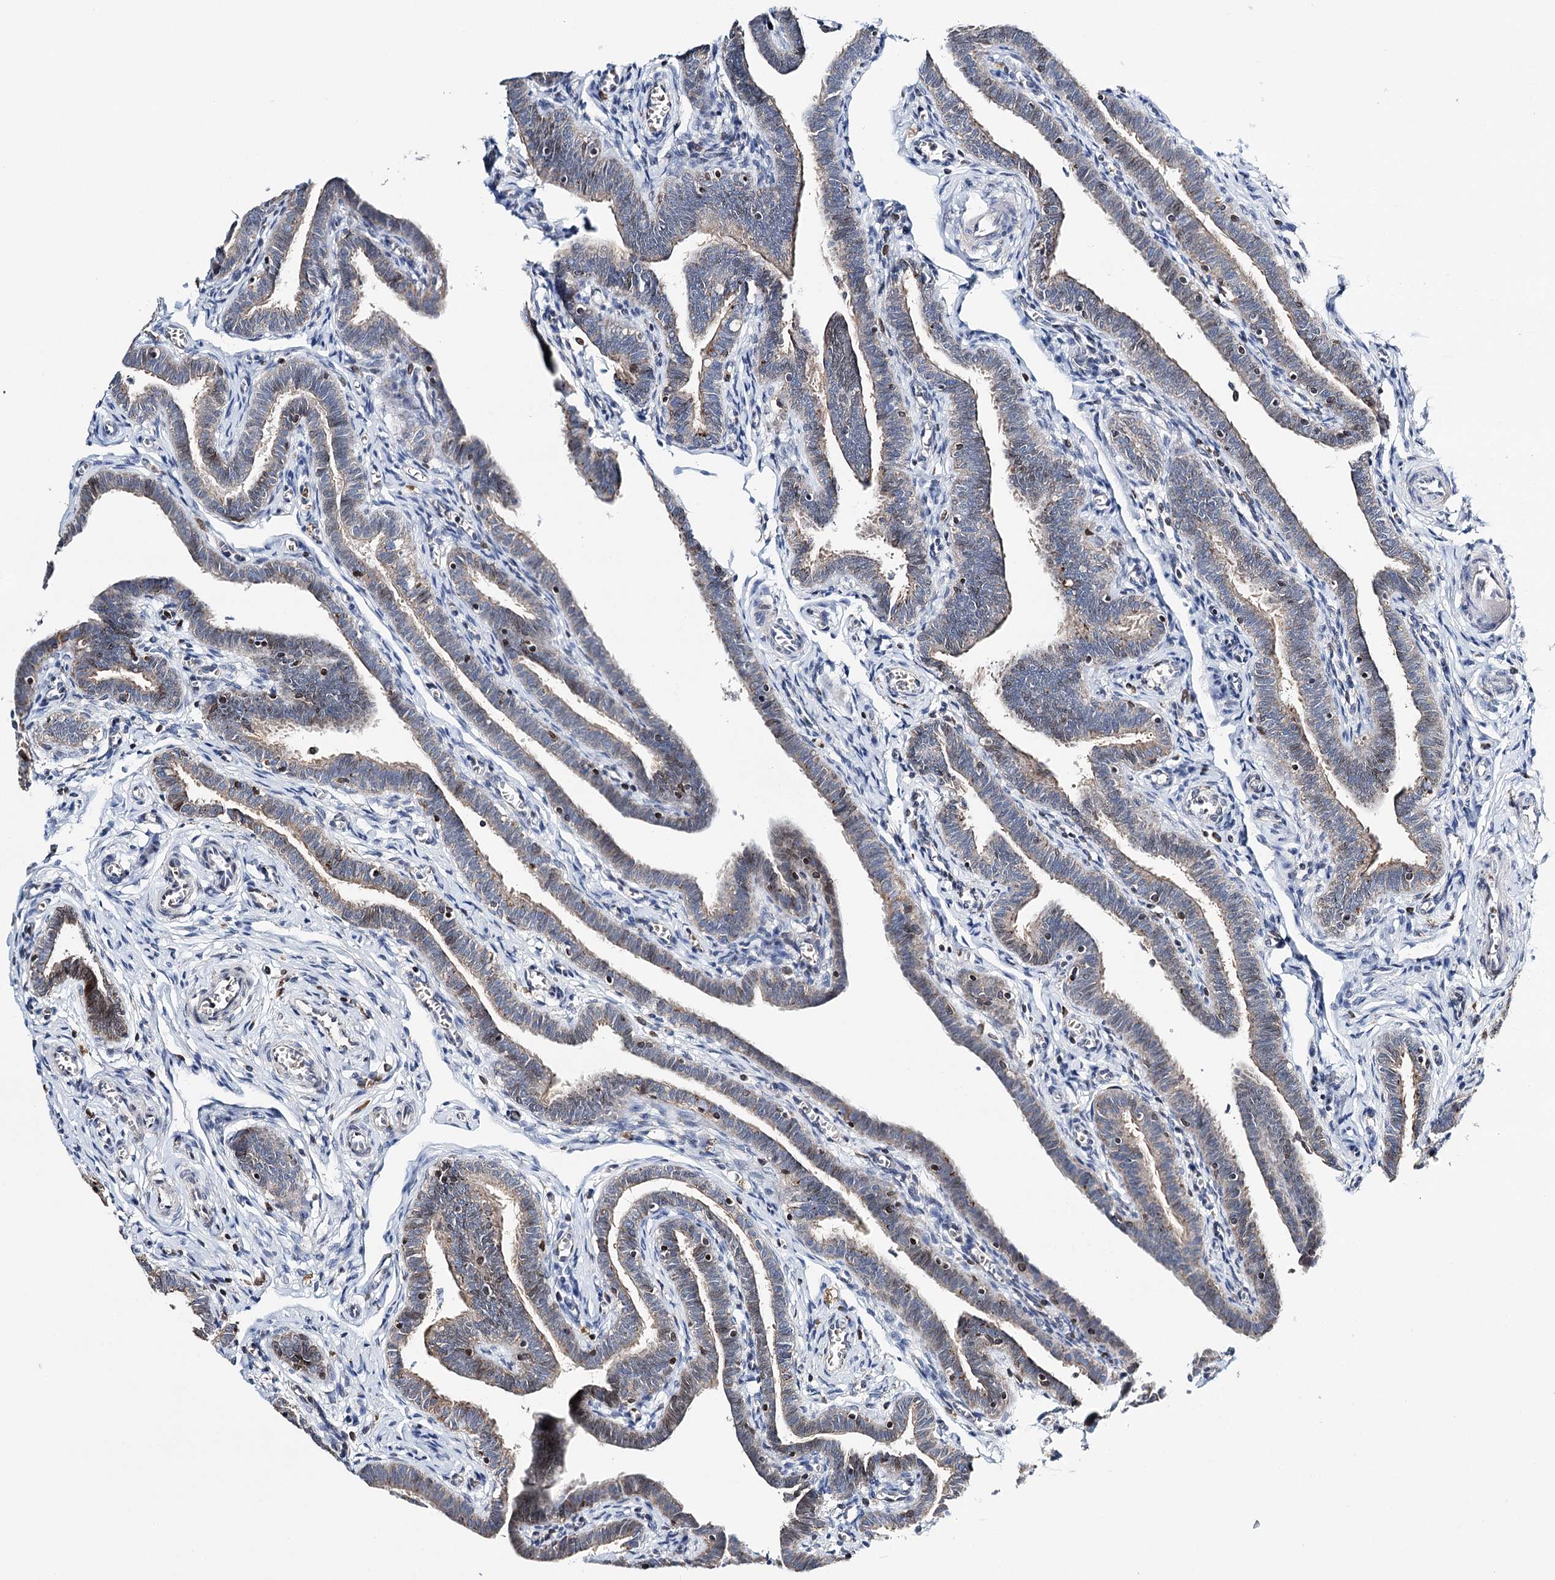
{"staining": {"intensity": "moderate", "quantity": "<25%", "location": "cytoplasmic/membranous"}, "tissue": "fallopian tube", "cell_type": "Glandular cells", "image_type": "normal", "snomed": [{"axis": "morphology", "description": "Normal tissue, NOS"}, {"axis": "topography", "description": "Fallopian tube"}], "caption": "The image exhibits staining of benign fallopian tube, revealing moderate cytoplasmic/membranous protein staining (brown color) within glandular cells. (DAB (3,3'-diaminobenzidine) IHC with brightfield microscopy, high magnification).", "gene": "CFAP46", "patient": {"sex": "female", "age": 36}}